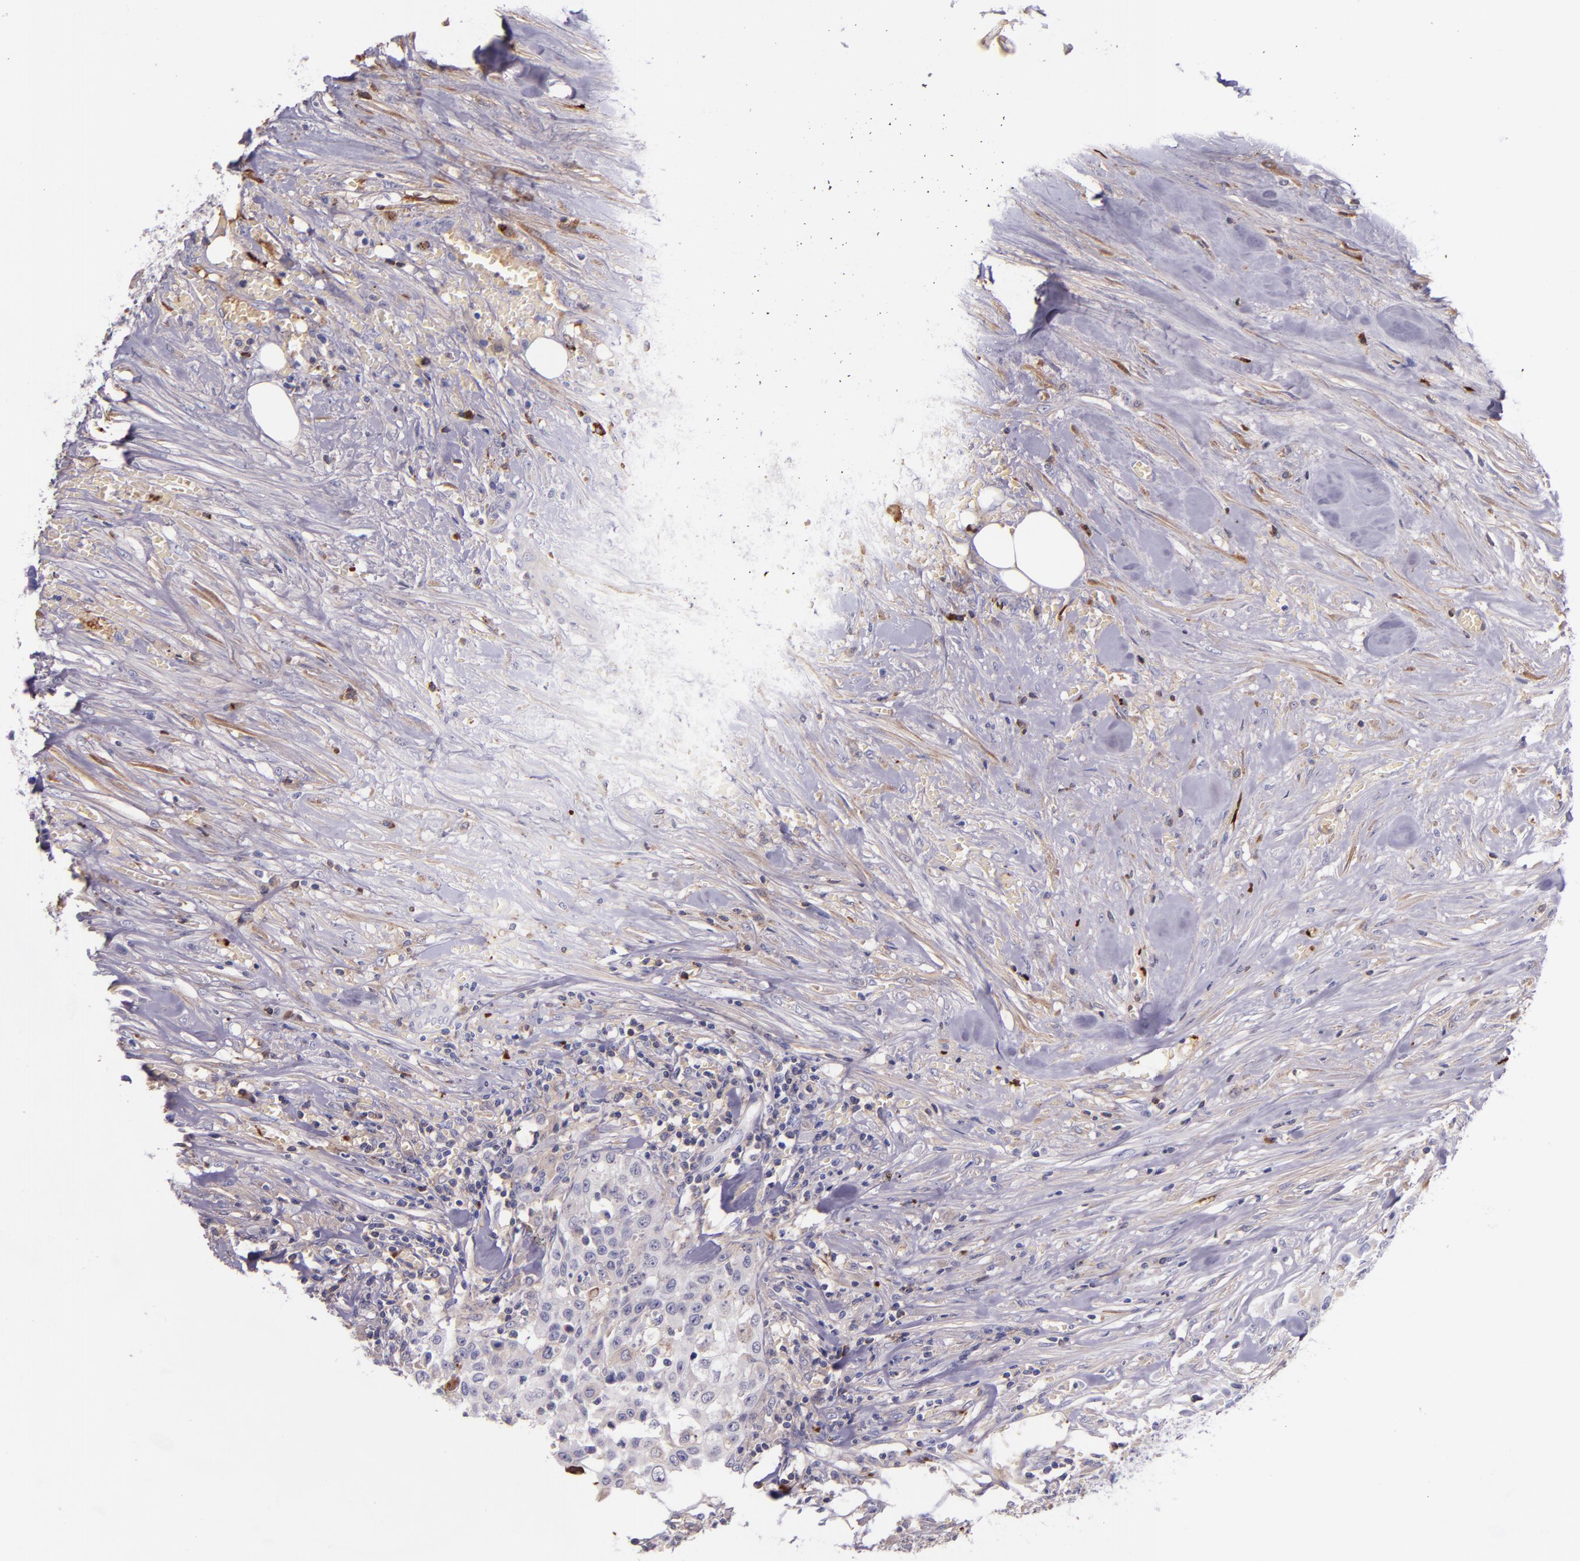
{"staining": {"intensity": "negative", "quantity": "none", "location": "none"}, "tissue": "urothelial cancer", "cell_type": "Tumor cells", "image_type": "cancer", "snomed": [{"axis": "morphology", "description": "Urothelial carcinoma, High grade"}, {"axis": "topography", "description": "Urinary bladder"}], "caption": "The immunohistochemistry (IHC) histopathology image has no significant positivity in tumor cells of high-grade urothelial carcinoma tissue. (Brightfield microscopy of DAB IHC at high magnification).", "gene": "KNG1", "patient": {"sex": "male", "age": 74}}